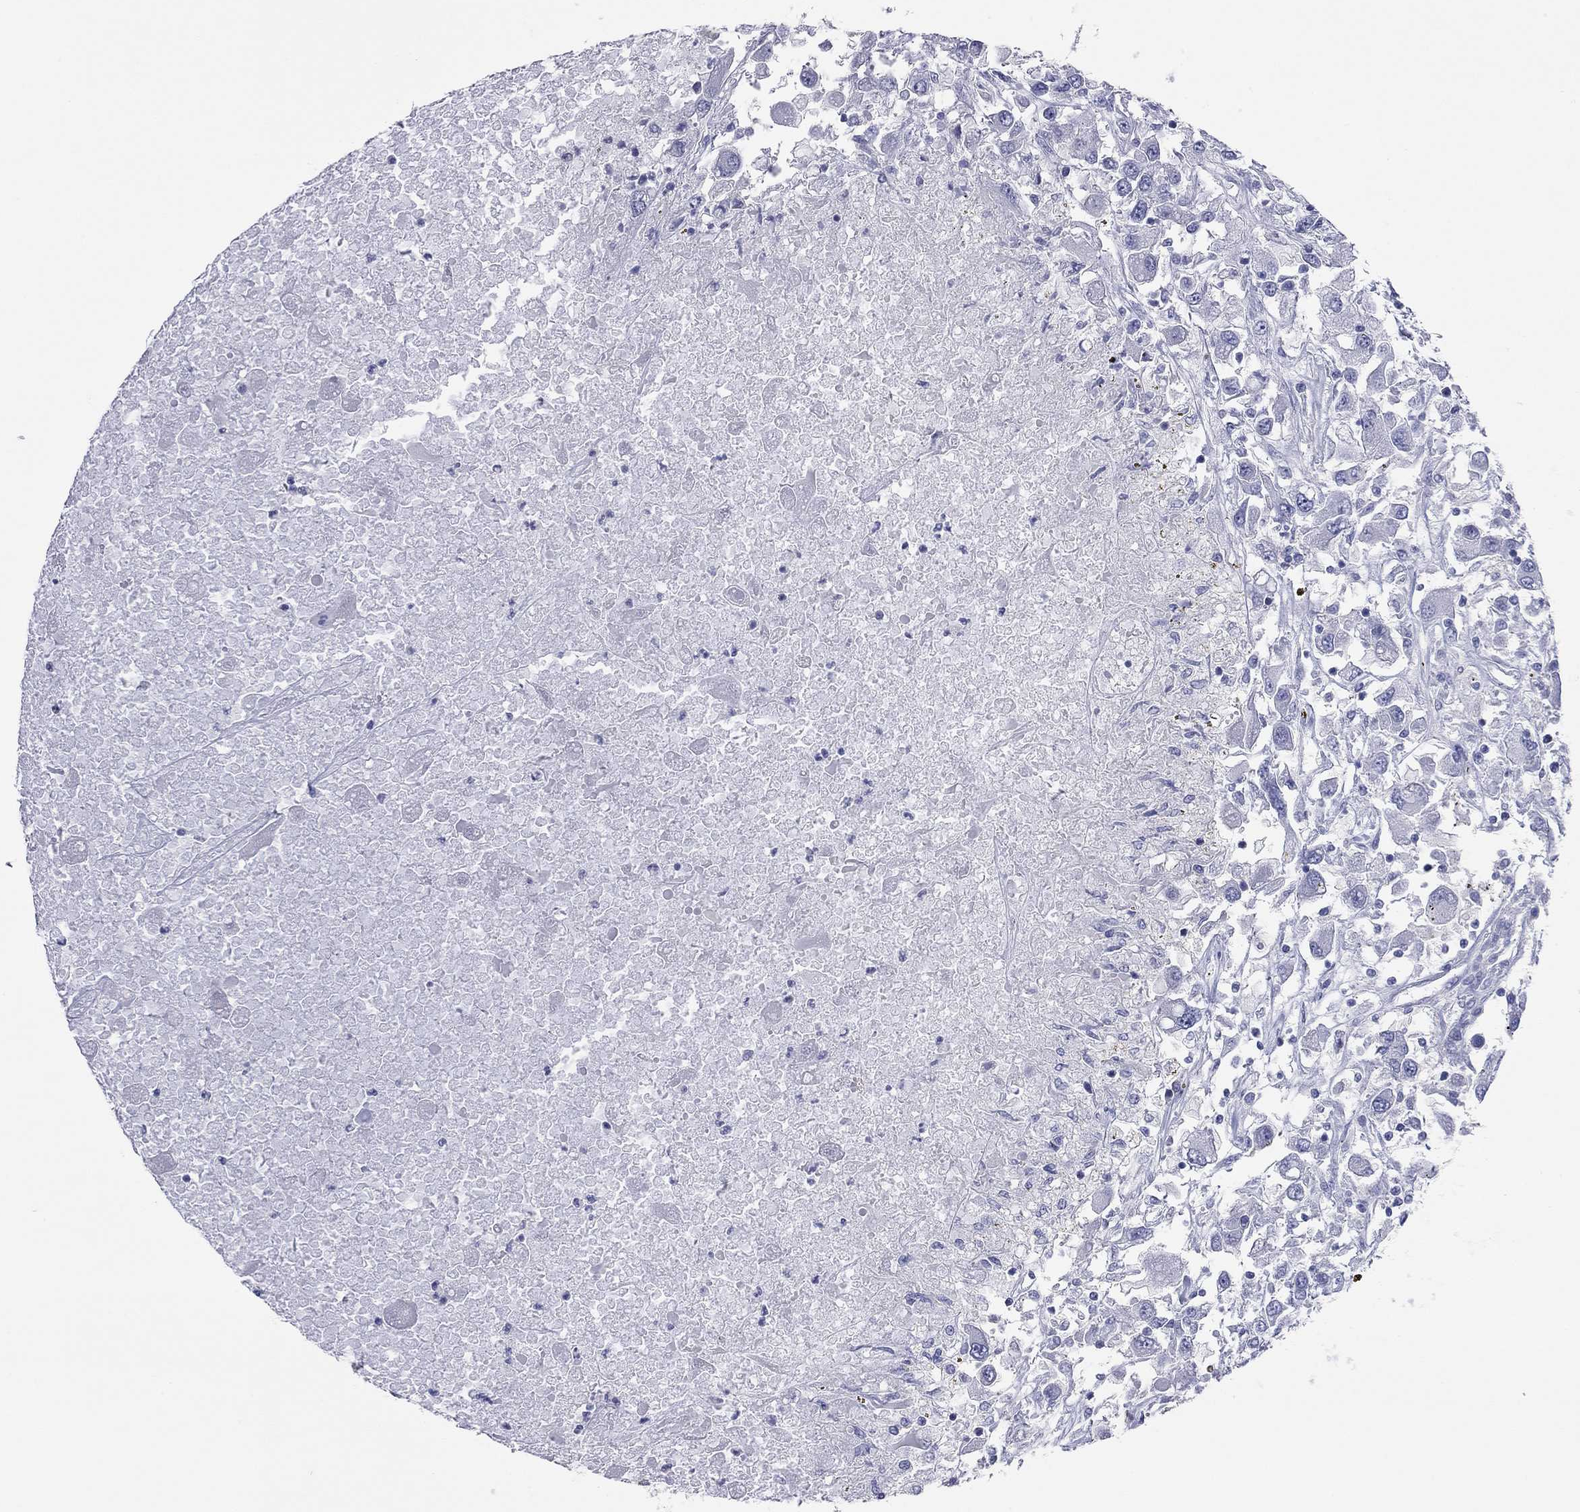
{"staining": {"intensity": "negative", "quantity": "none", "location": "none"}, "tissue": "renal cancer", "cell_type": "Tumor cells", "image_type": "cancer", "snomed": [{"axis": "morphology", "description": "Adenocarcinoma, NOS"}, {"axis": "topography", "description": "Kidney"}], "caption": "Immunohistochemistry of renal adenocarcinoma demonstrates no expression in tumor cells. (Immunohistochemistry, brightfield microscopy, high magnification).", "gene": "ACTL7B", "patient": {"sex": "female", "age": 67}}